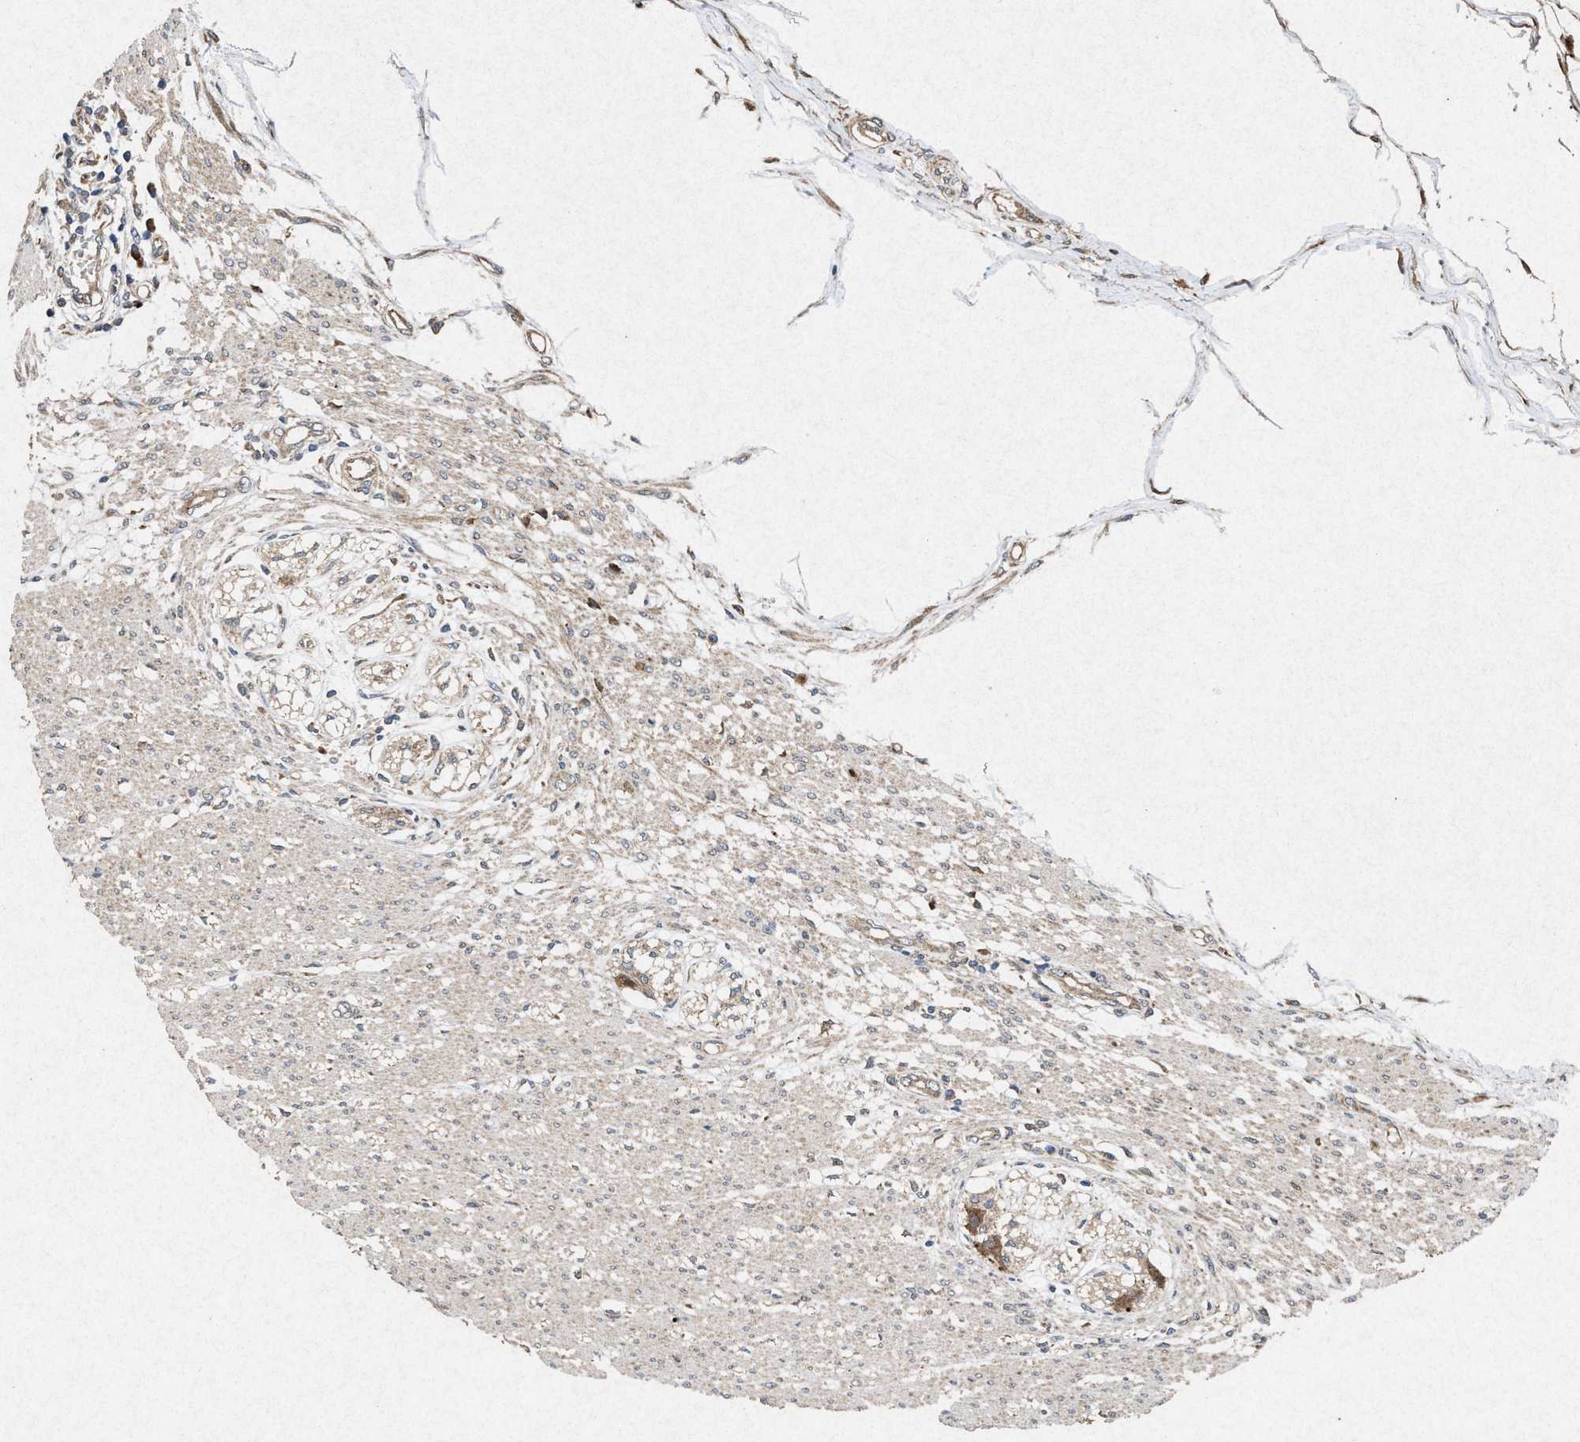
{"staining": {"intensity": "moderate", "quantity": "25%-75%", "location": "cytoplasmic/membranous"}, "tissue": "smooth muscle", "cell_type": "Smooth muscle cells", "image_type": "normal", "snomed": [{"axis": "morphology", "description": "Normal tissue, NOS"}, {"axis": "morphology", "description": "Adenocarcinoma, NOS"}, {"axis": "topography", "description": "Colon"}, {"axis": "topography", "description": "Peripheral nerve tissue"}], "caption": "Moderate cytoplasmic/membranous expression is seen in about 25%-75% of smooth muscle cells in benign smooth muscle. Using DAB (brown) and hematoxylin (blue) stains, captured at high magnification using brightfield microscopy.", "gene": "MSI2", "patient": {"sex": "male", "age": 14}}